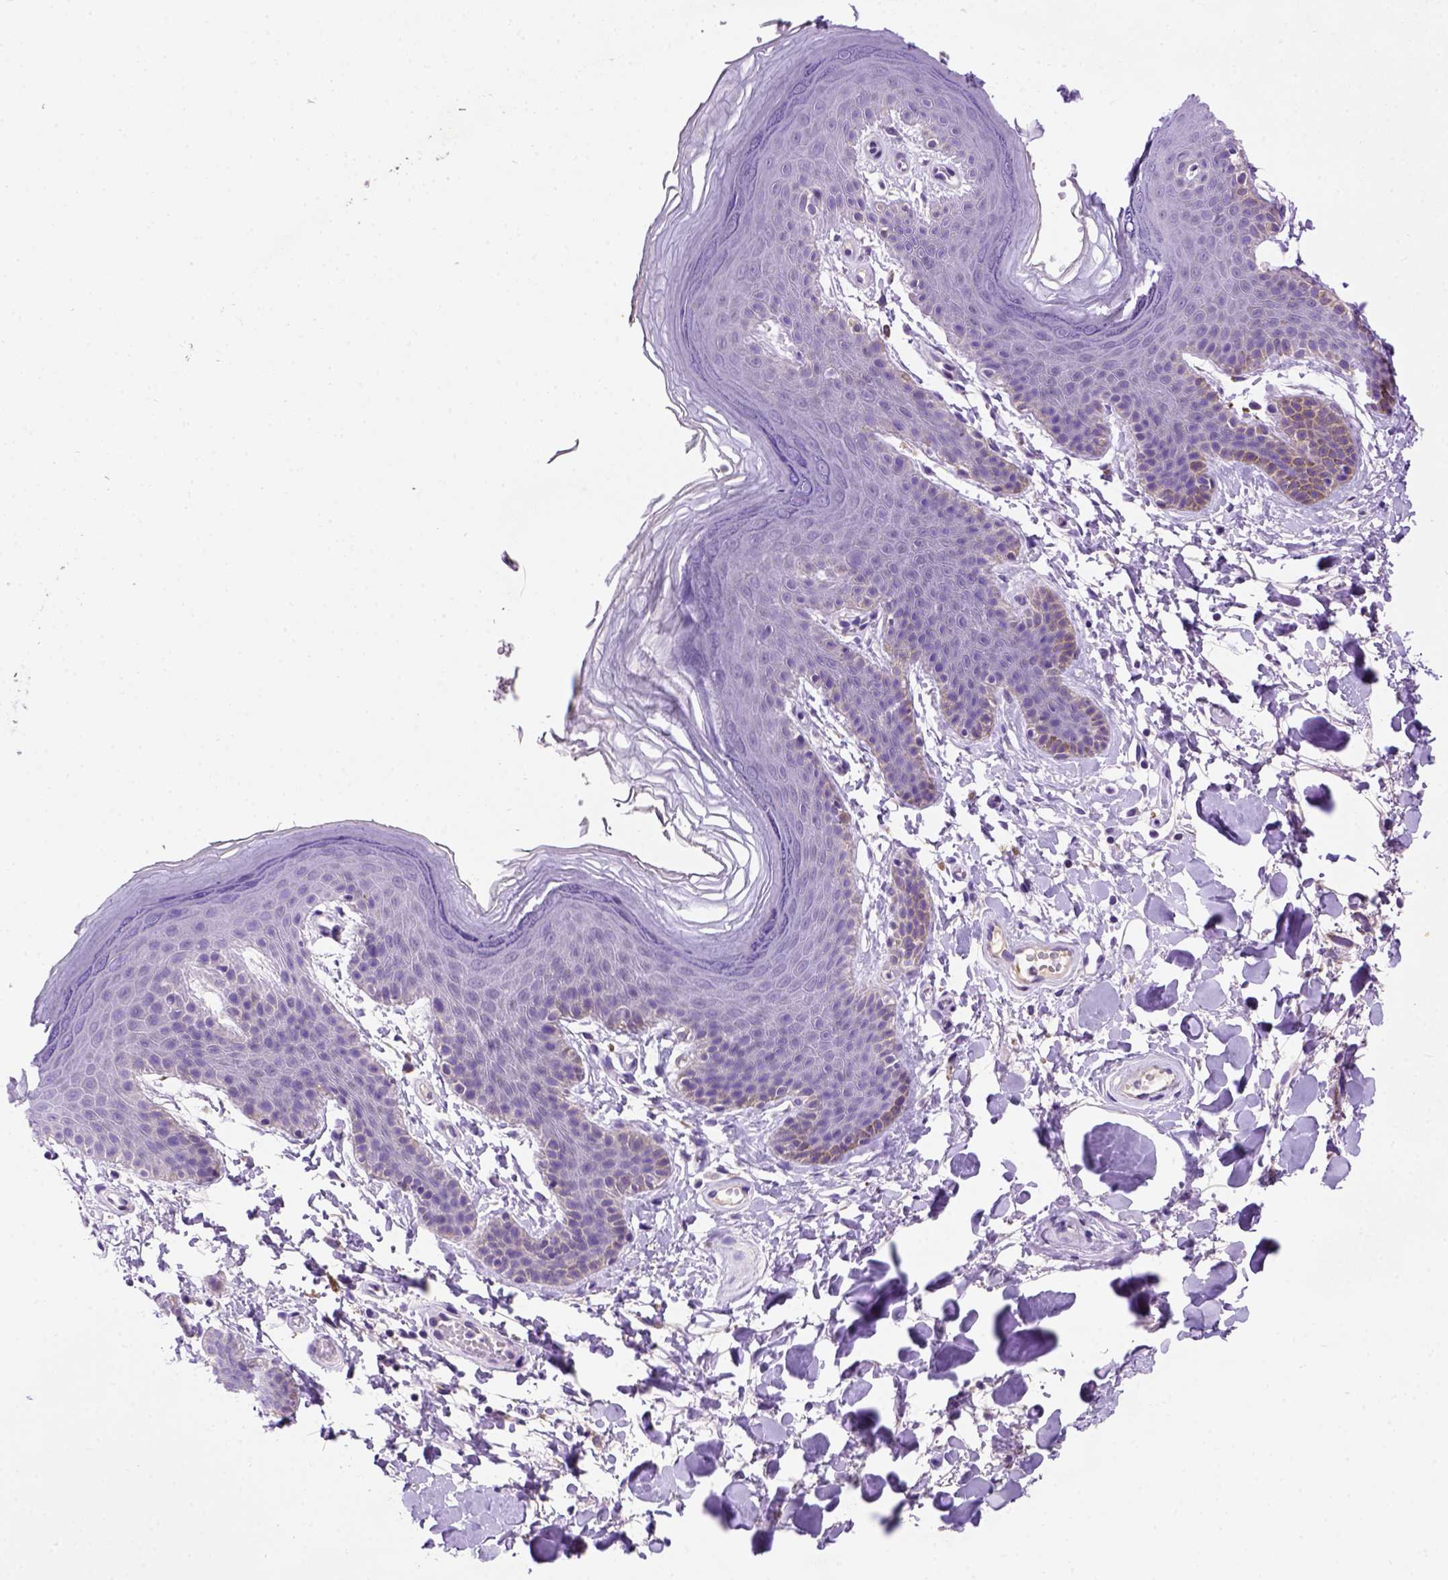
{"staining": {"intensity": "negative", "quantity": "none", "location": "none"}, "tissue": "skin", "cell_type": "Epidermal cells", "image_type": "normal", "snomed": [{"axis": "morphology", "description": "Normal tissue, NOS"}, {"axis": "topography", "description": "Anal"}], "caption": "The micrograph exhibits no significant expression in epidermal cells of skin. (DAB immunohistochemistry (IHC), high magnification).", "gene": "FAM81B", "patient": {"sex": "male", "age": 53}}